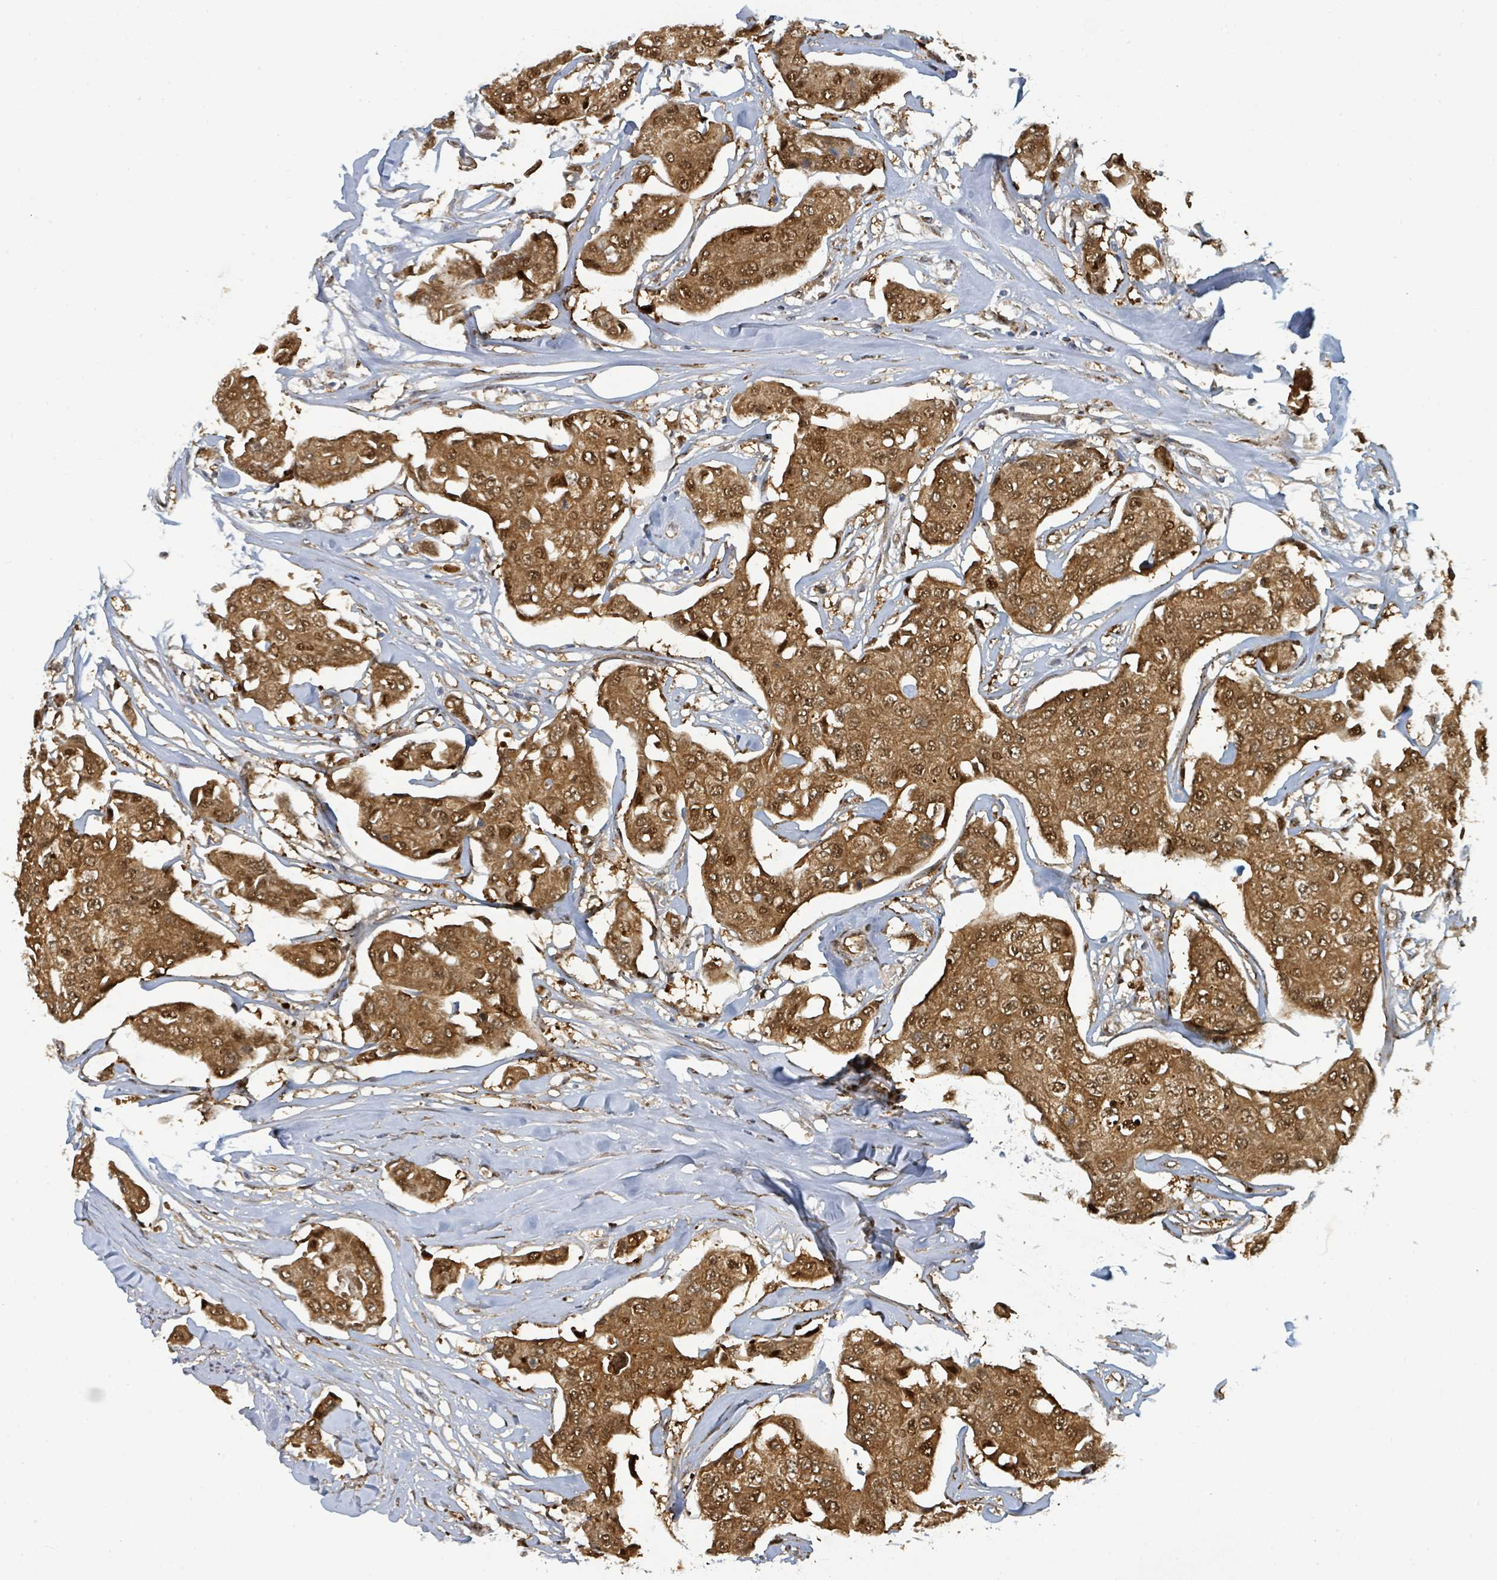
{"staining": {"intensity": "strong", "quantity": ">75%", "location": "cytoplasmic/membranous,nuclear"}, "tissue": "breast cancer", "cell_type": "Tumor cells", "image_type": "cancer", "snomed": [{"axis": "morphology", "description": "Duct carcinoma"}, {"axis": "topography", "description": "Breast"}, {"axis": "topography", "description": "Lymph node"}], "caption": "DAB (3,3'-diaminobenzidine) immunohistochemical staining of human breast intraductal carcinoma demonstrates strong cytoplasmic/membranous and nuclear protein expression in about >75% of tumor cells. (DAB (3,3'-diaminobenzidine) IHC with brightfield microscopy, high magnification).", "gene": "PSMB7", "patient": {"sex": "female", "age": 80}}